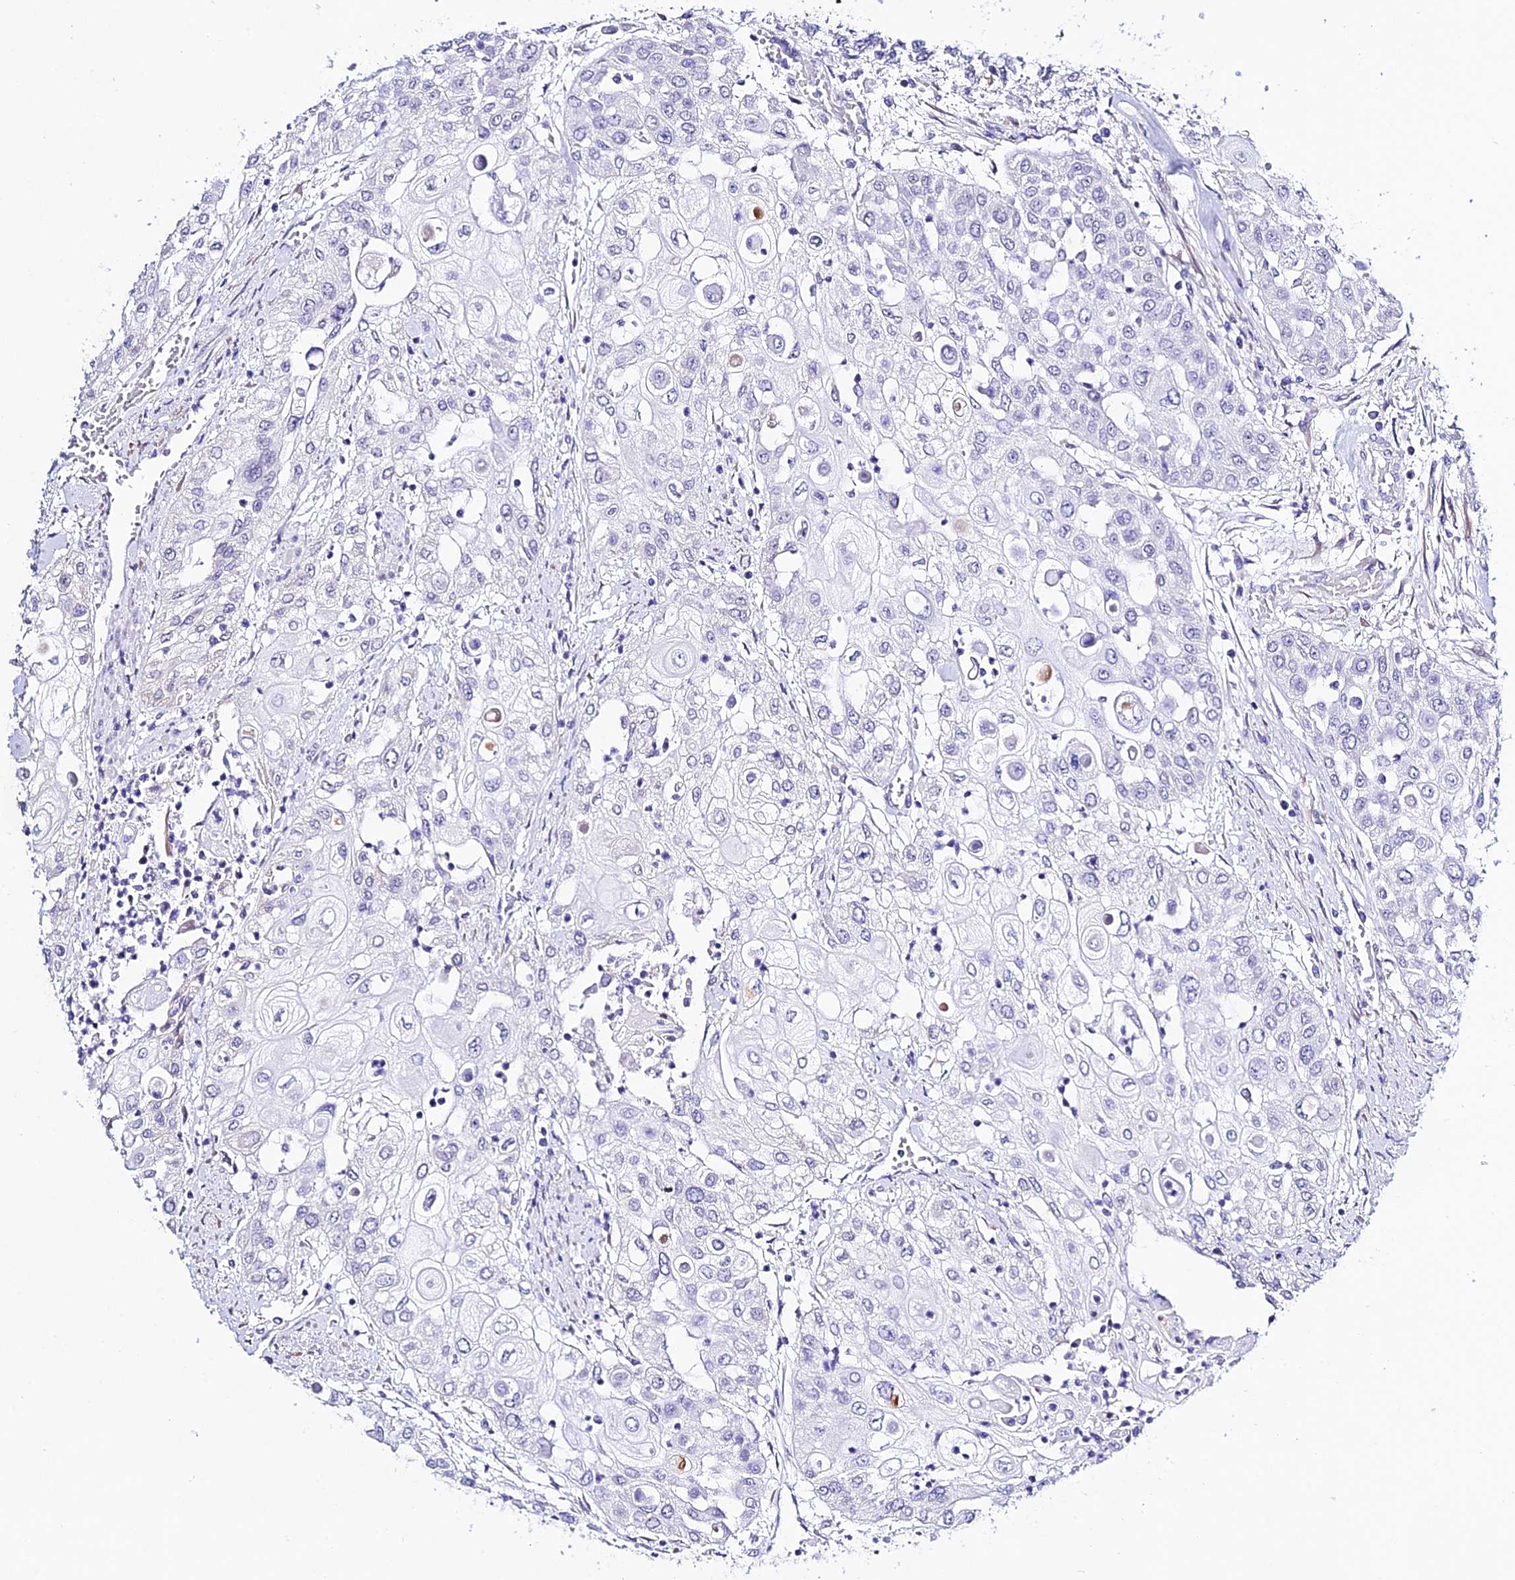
{"staining": {"intensity": "negative", "quantity": "none", "location": "none"}, "tissue": "urothelial cancer", "cell_type": "Tumor cells", "image_type": "cancer", "snomed": [{"axis": "morphology", "description": "Urothelial carcinoma, High grade"}, {"axis": "topography", "description": "Urinary bladder"}], "caption": "Immunohistochemical staining of human high-grade urothelial carcinoma reveals no significant expression in tumor cells. (Immunohistochemistry (ihc), brightfield microscopy, high magnification).", "gene": "POFUT2", "patient": {"sex": "female", "age": 79}}